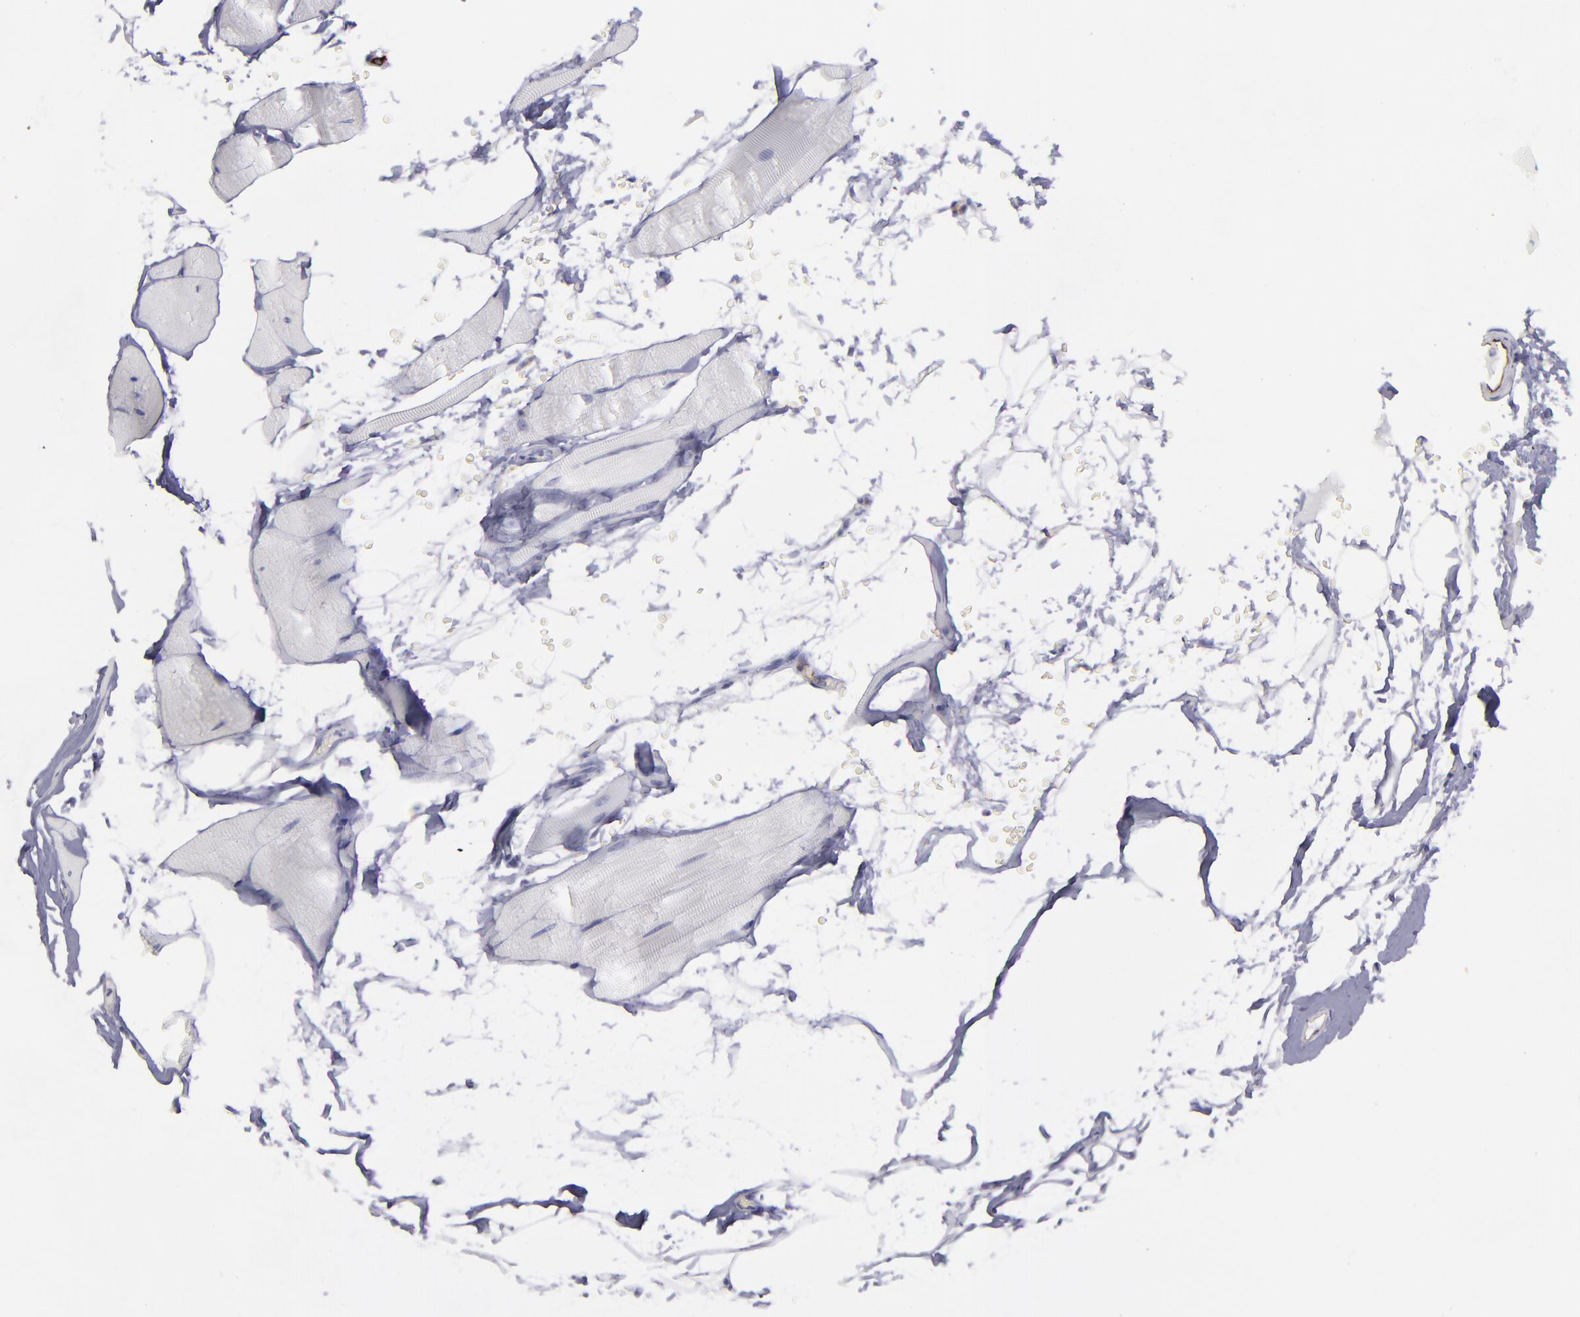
{"staining": {"intensity": "negative", "quantity": "none", "location": "none"}, "tissue": "skeletal muscle", "cell_type": "Myocytes", "image_type": "normal", "snomed": [{"axis": "morphology", "description": "Normal tissue, NOS"}, {"axis": "topography", "description": "Skeletal muscle"}, {"axis": "topography", "description": "Parathyroid gland"}], "caption": "Myocytes are negative for protein expression in benign human skeletal muscle. The staining was performed using DAB (3,3'-diaminobenzidine) to visualize the protein expression in brown, while the nuclei were stained in blue with hematoxylin (Magnification: 20x).", "gene": "ACE", "patient": {"sex": "female", "age": 37}}